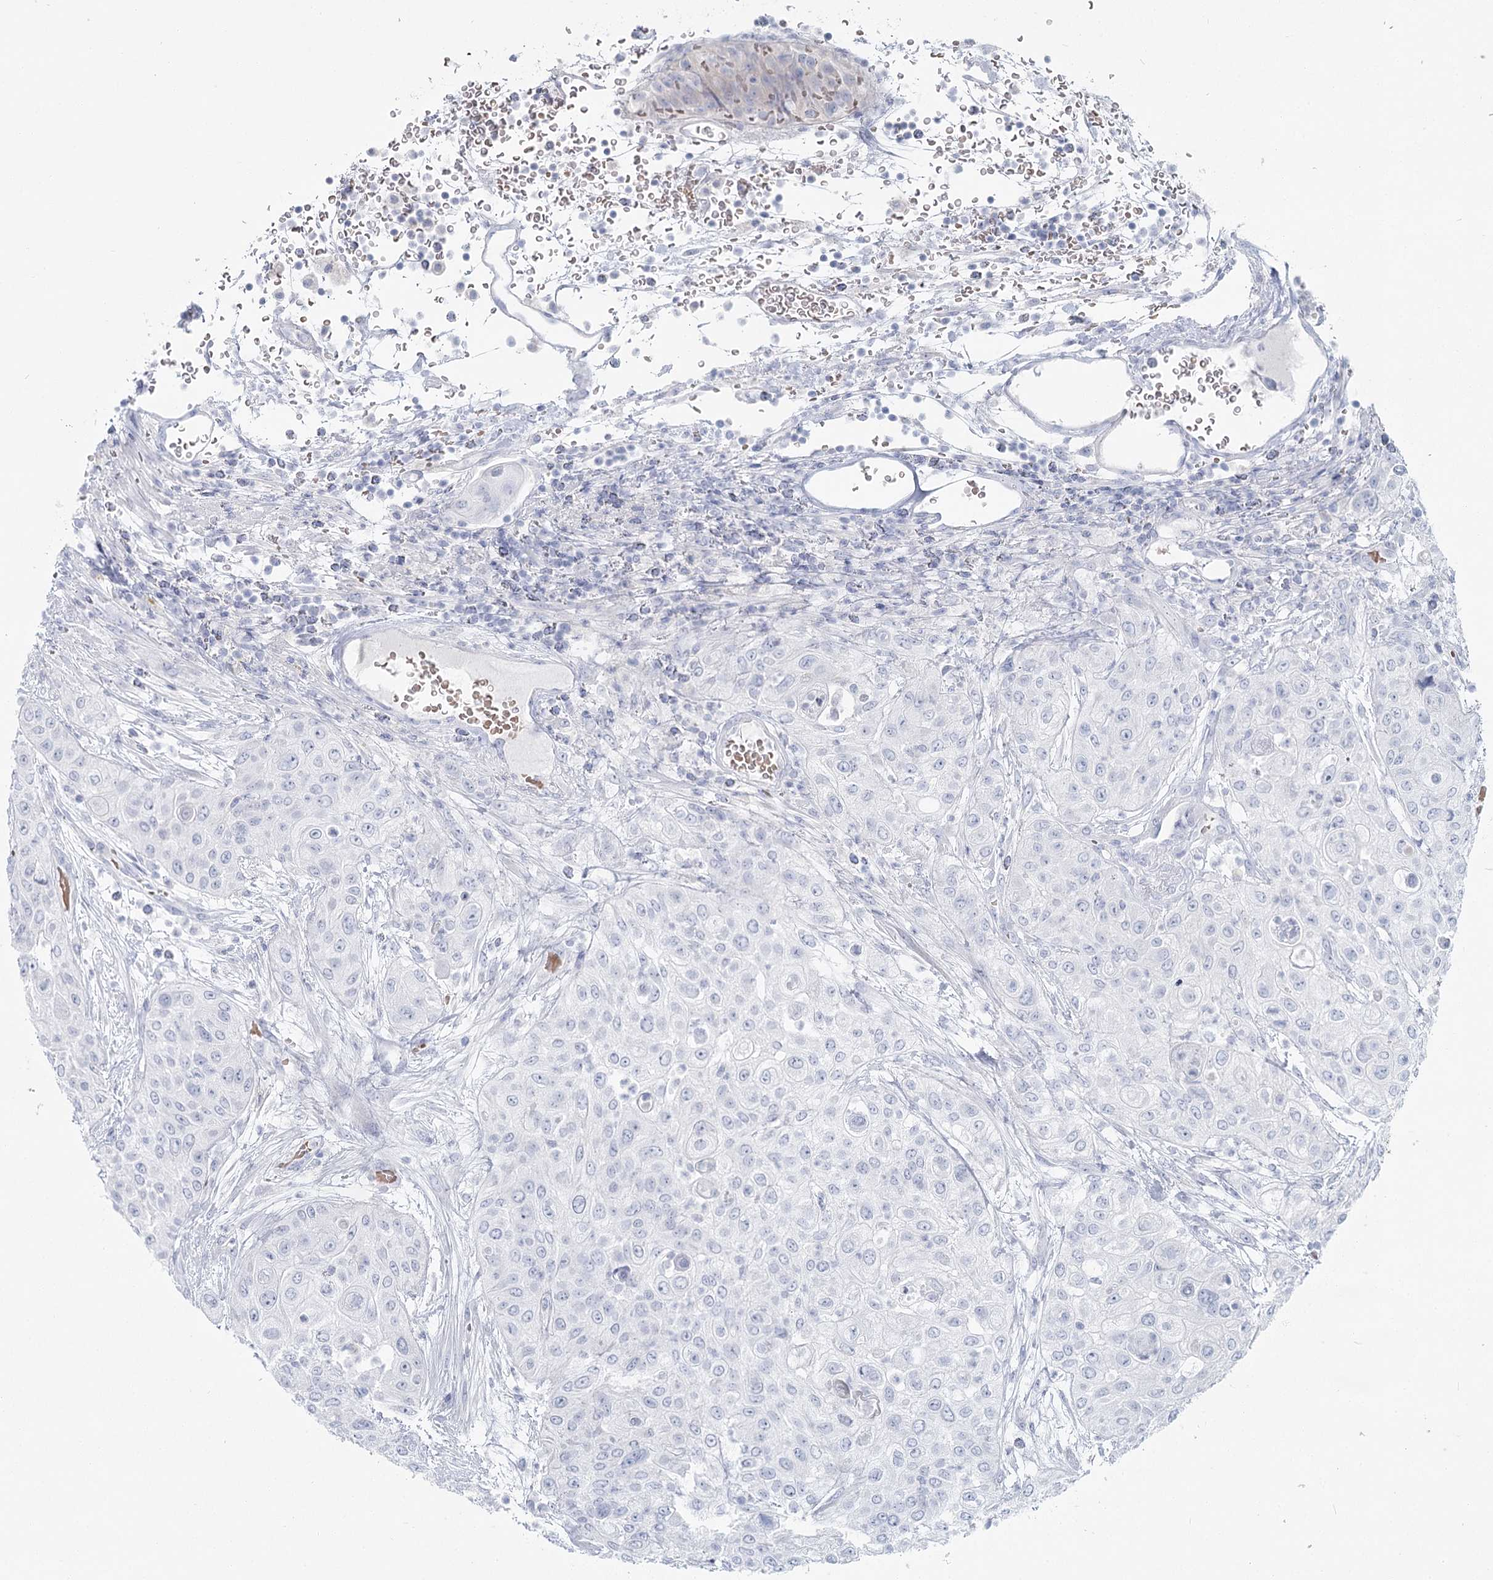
{"staining": {"intensity": "negative", "quantity": "none", "location": "none"}, "tissue": "urothelial cancer", "cell_type": "Tumor cells", "image_type": "cancer", "snomed": [{"axis": "morphology", "description": "Urothelial carcinoma, High grade"}, {"axis": "topography", "description": "Urinary bladder"}], "caption": "Photomicrograph shows no protein expression in tumor cells of urothelial carcinoma (high-grade) tissue.", "gene": "IFIT5", "patient": {"sex": "female", "age": 79}}